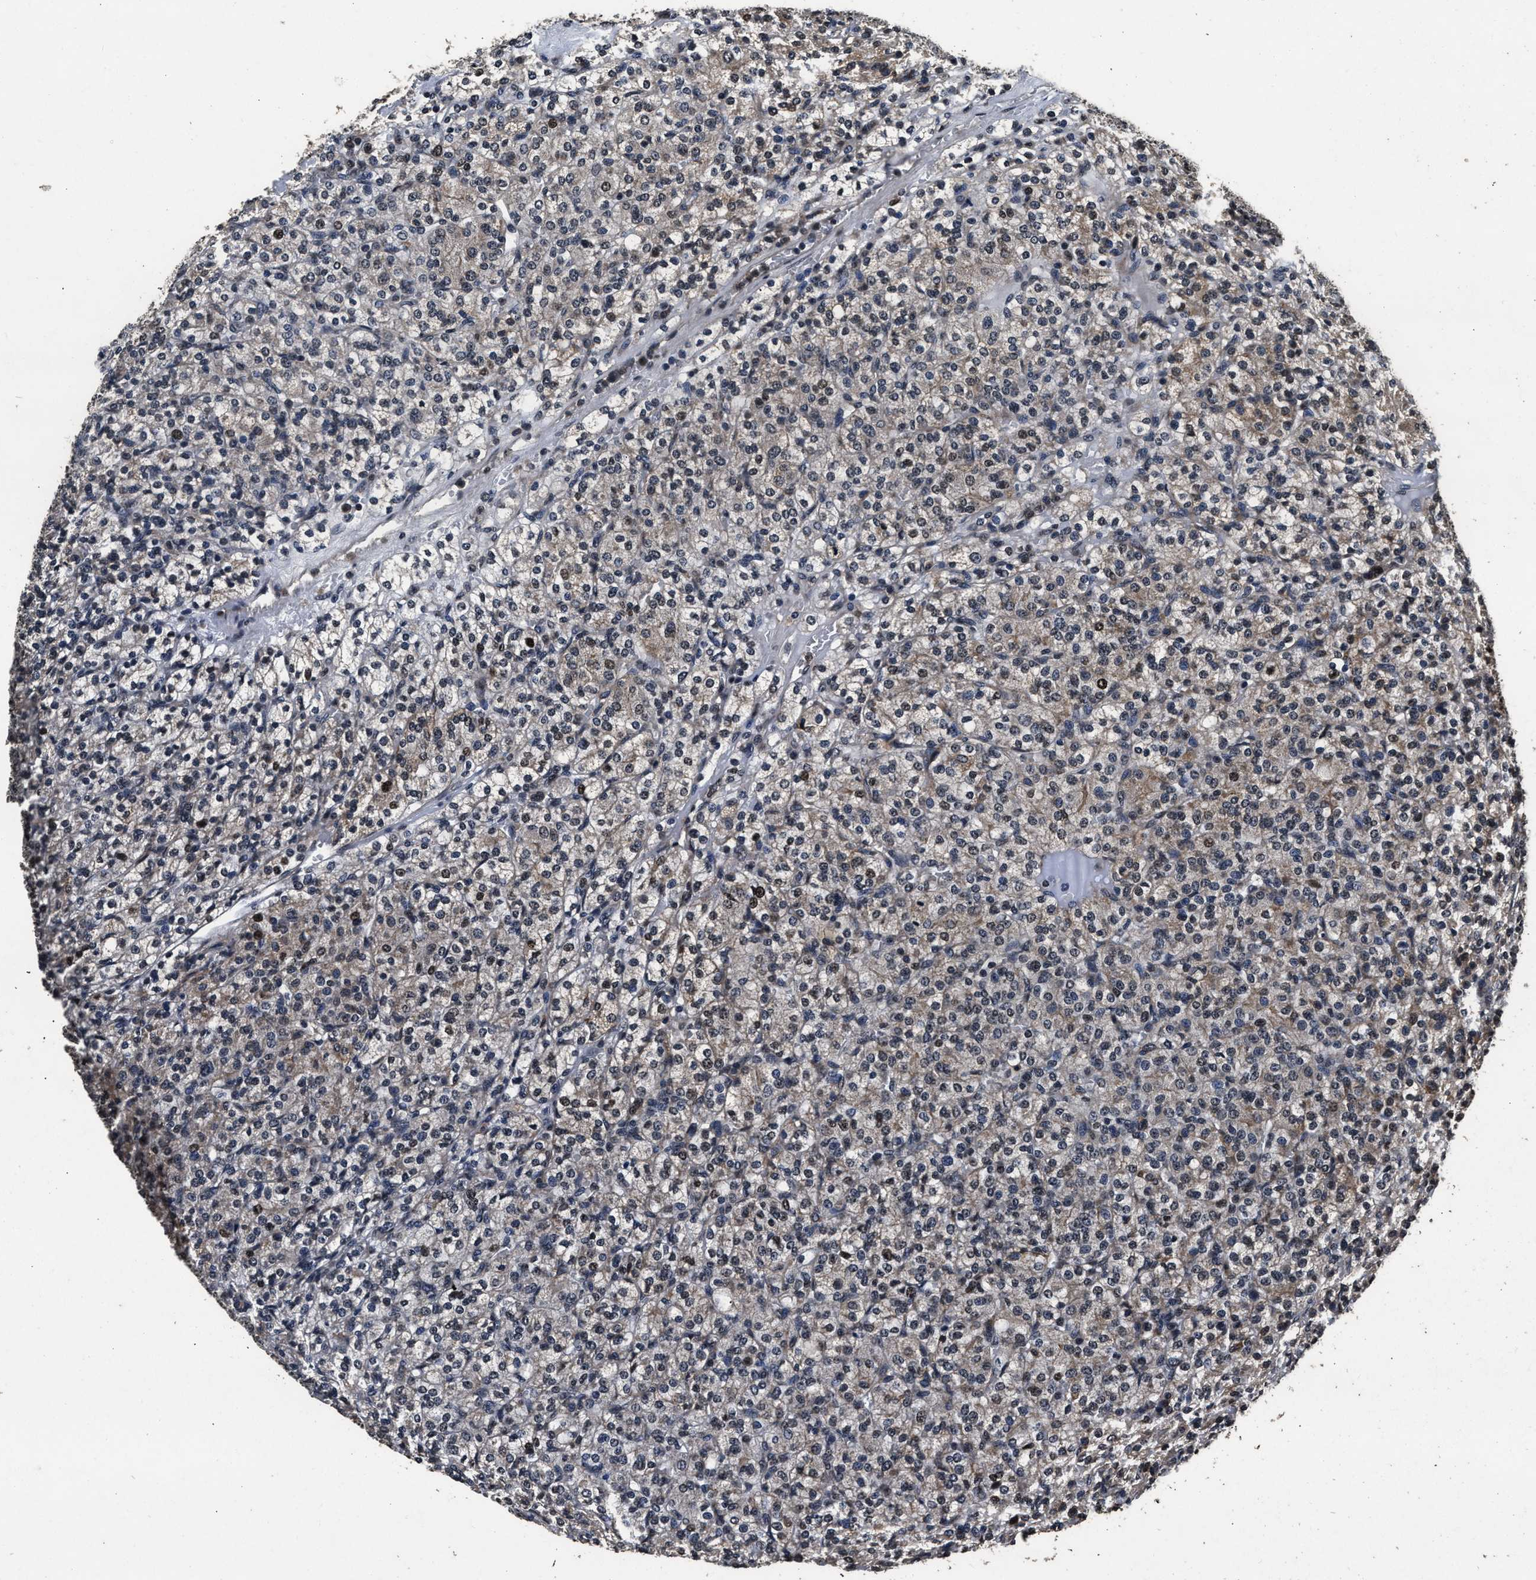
{"staining": {"intensity": "moderate", "quantity": "<25%", "location": "cytoplasmic/membranous"}, "tissue": "renal cancer", "cell_type": "Tumor cells", "image_type": "cancer", "snomed": [{"axis": "morphology", "description": "Adenocarcinoma, NOS"}, {"axis": "topography", "description": "Kidney"}], "caption": "The image exhibits immunohistochemical staining of renal cancer (adenocarcinoma). There is moderate cytoplasmic/membranous staining is present in approximately <25% of tumor cells.", "gene": "CSTF1", "patient": {"sex": "male", "age": 77}}